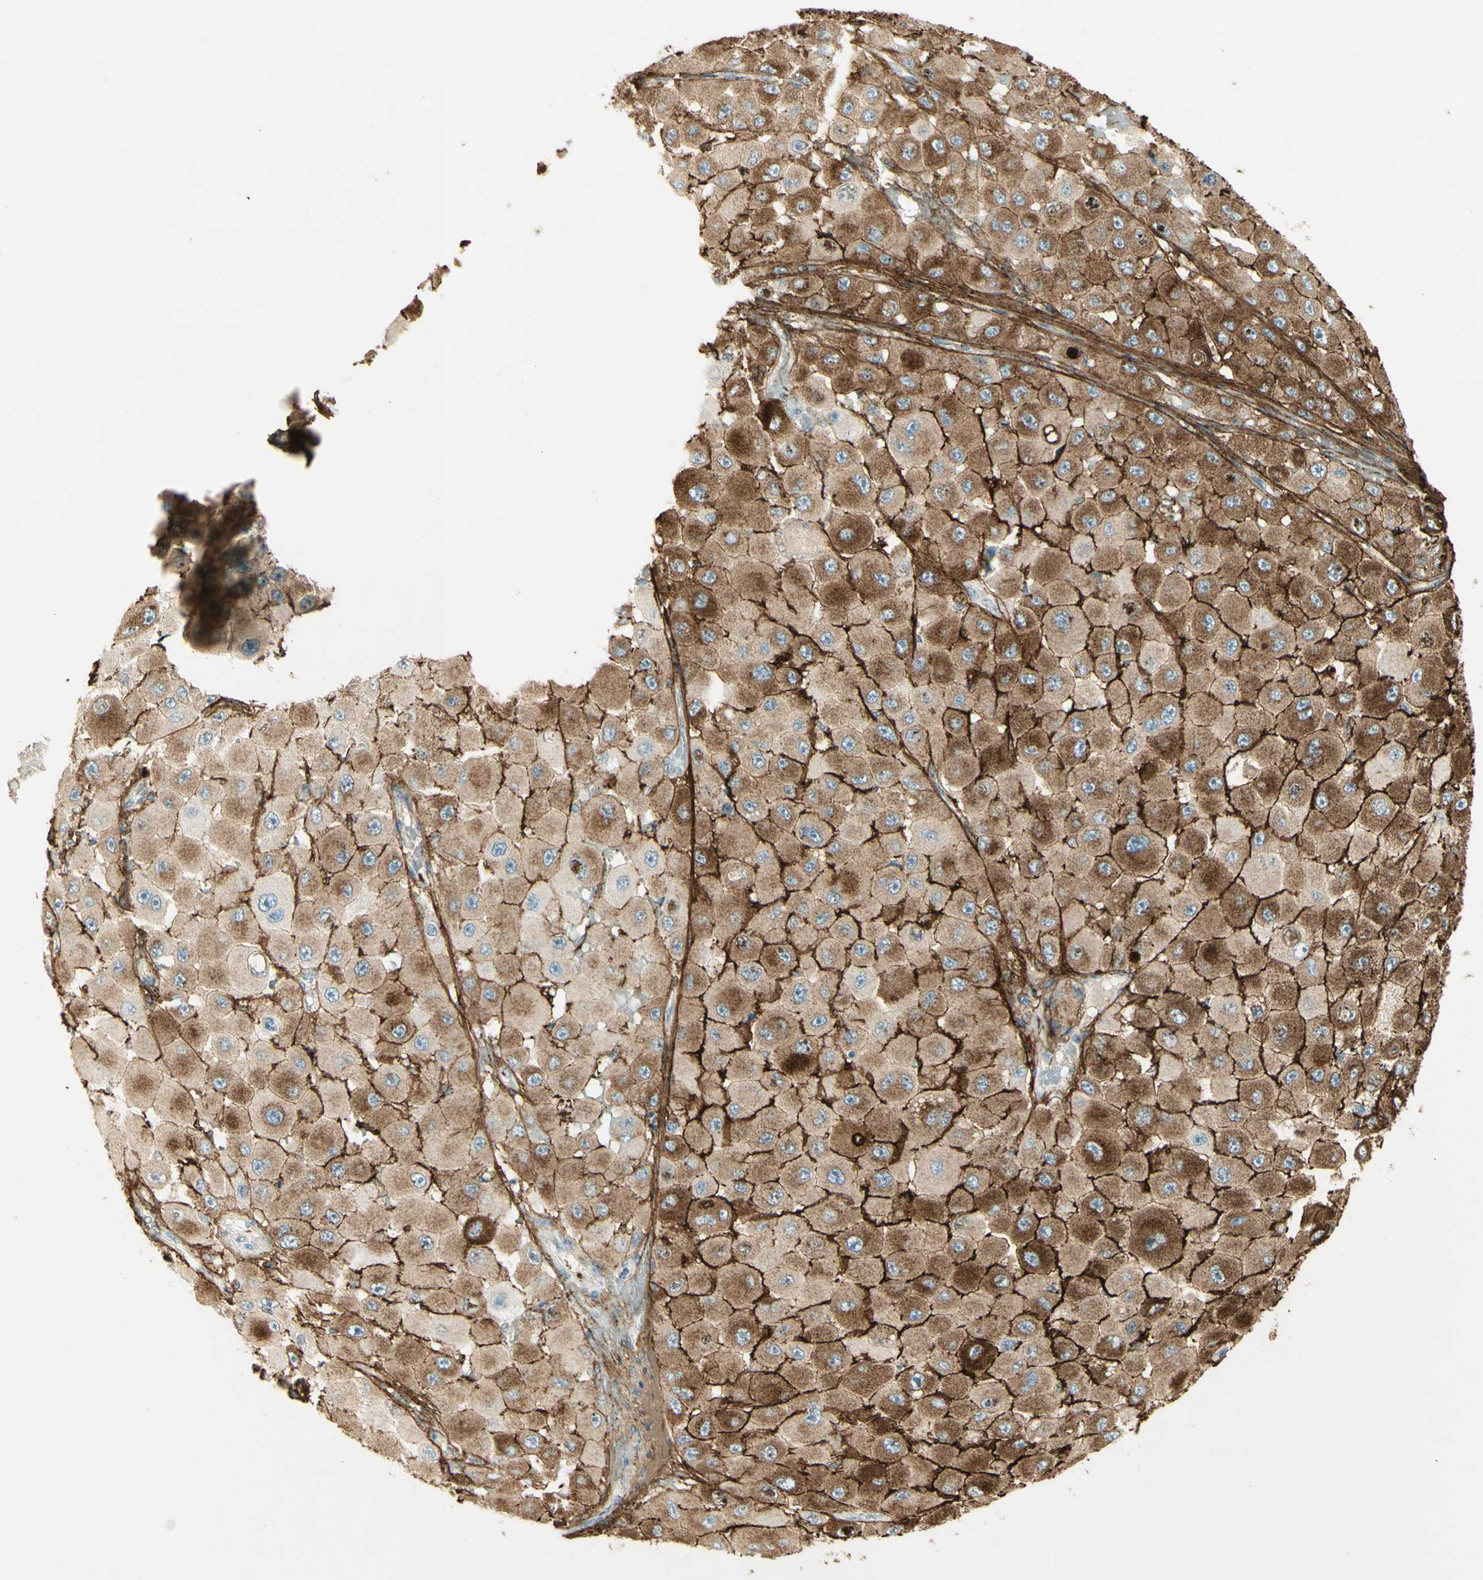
{"staining": {"intensity": "strong", "quantity": "<25%", "location": "cytoplasmic/membranous"}, "tissue": "melanoma", "cell_type": "Tumor cells", "image_type": "cancer", "snomed": [{"axis": "morphology", "description": "Malignant melanoma, NOS"}, {"axis": "topography", "description": "Skin"}], "caption": "High-magnification brightfield microscopy of malignant melanoma stained with DAB (3,3'-diaminobenzidine) (brown) and counterstained with hematoxylin (blue). tumor cells exhibit strong cytoplasmic/membranous positivity is present in approximately<25% of cells. The staining was performed using DAB (3,3'-diaminobenzidine) to visualize the protein expression in brown, while the nuclei were stained in blue with hematoxylin (Magnification: 20x).", "gene": "TNN", "patient": {"sex": "female", "age": 81}}